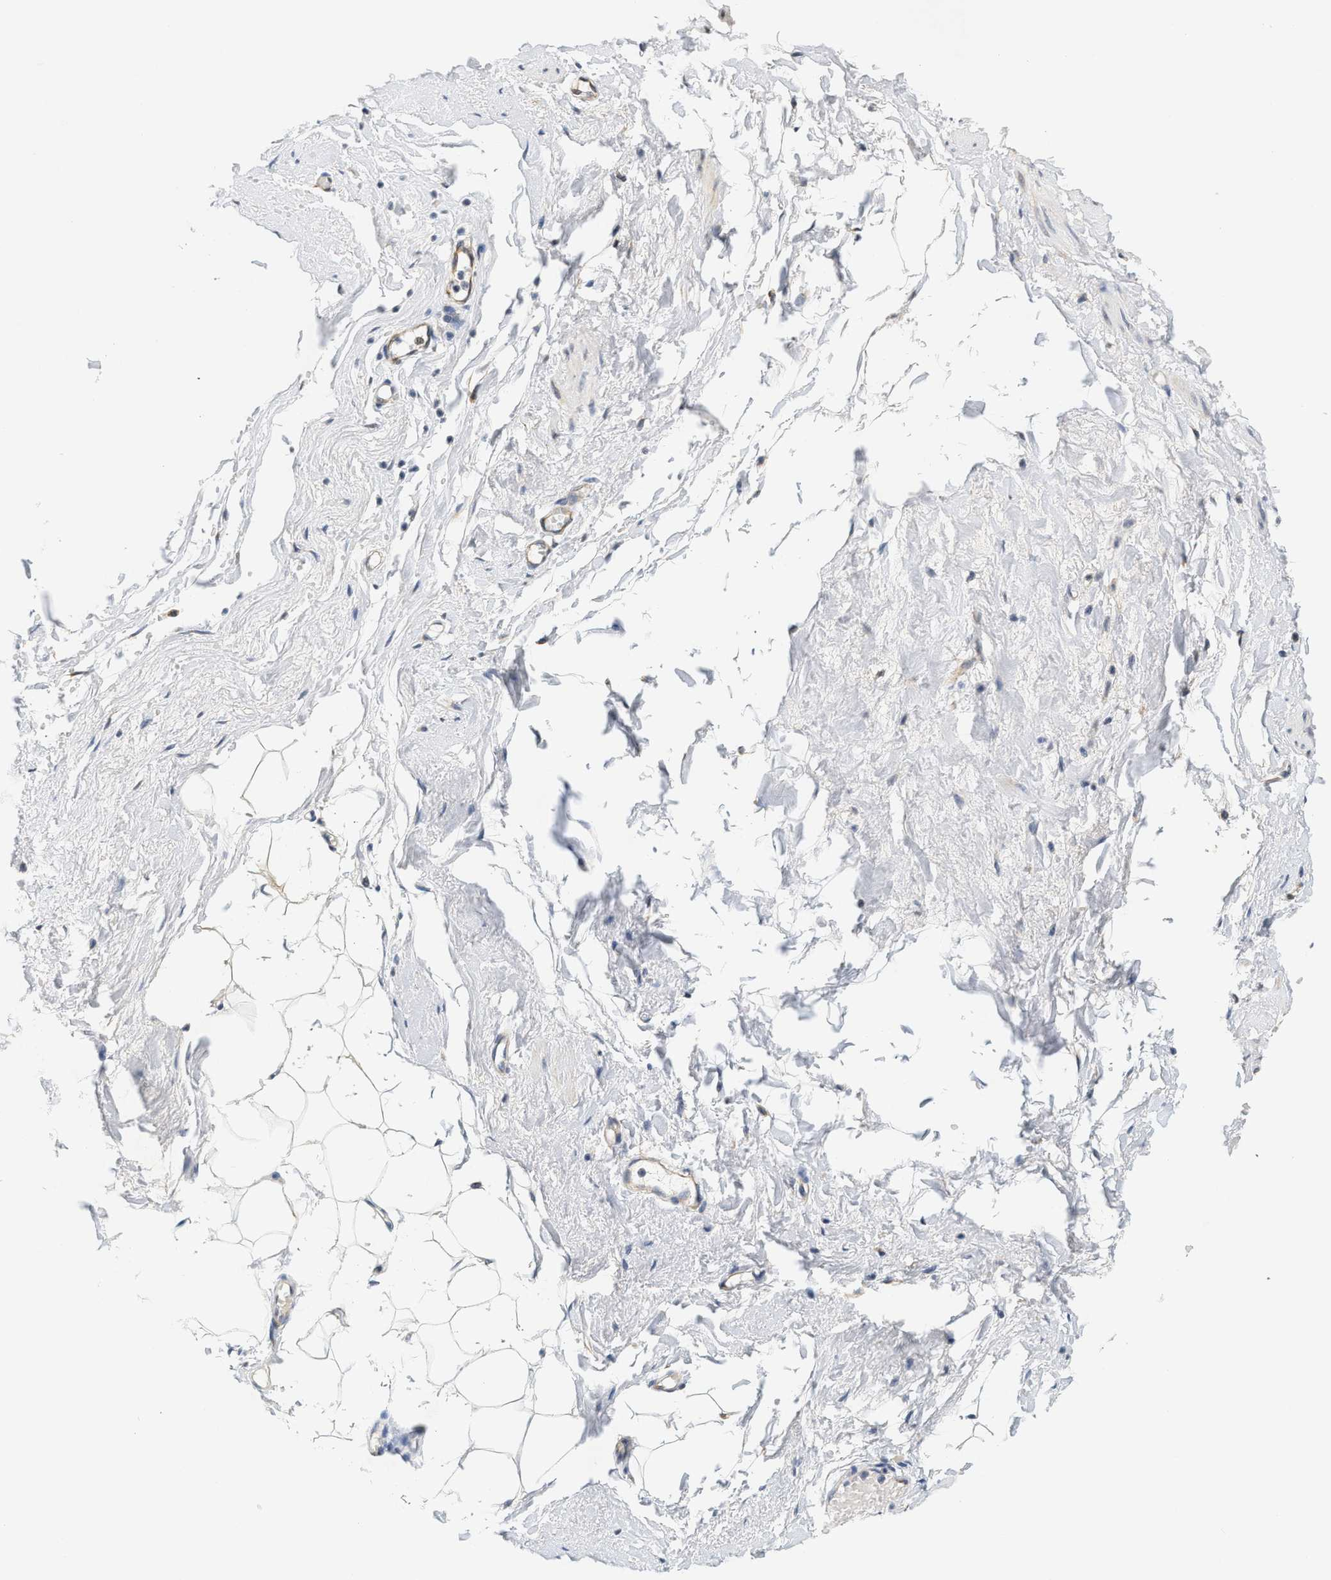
{"staining": {"intensity": "weak", "quantity": ">75%", "location": "cytoplasmic/membranous"}, "tissue": "adipose tissue", "cell_type": "Adipocytes", "image_type": "normal", "snomed": [{"axis": "morphology", "description": "Normal tissue, NOS"}, {"axis": "topography", "description": "Soft tissue"}], "caption": "Normal adipose tissue reveals weak cytoplasmic/membranous expression in approximately >75% of adipocytes The staining was performed using DAB (3,3'-diaminobenzidine), with brown indicating positive protein expression. Nuclei are stained blue with hematoxylin..", "gene": "GIGYF1", "patient": {"sex": "male", "age": 72}}